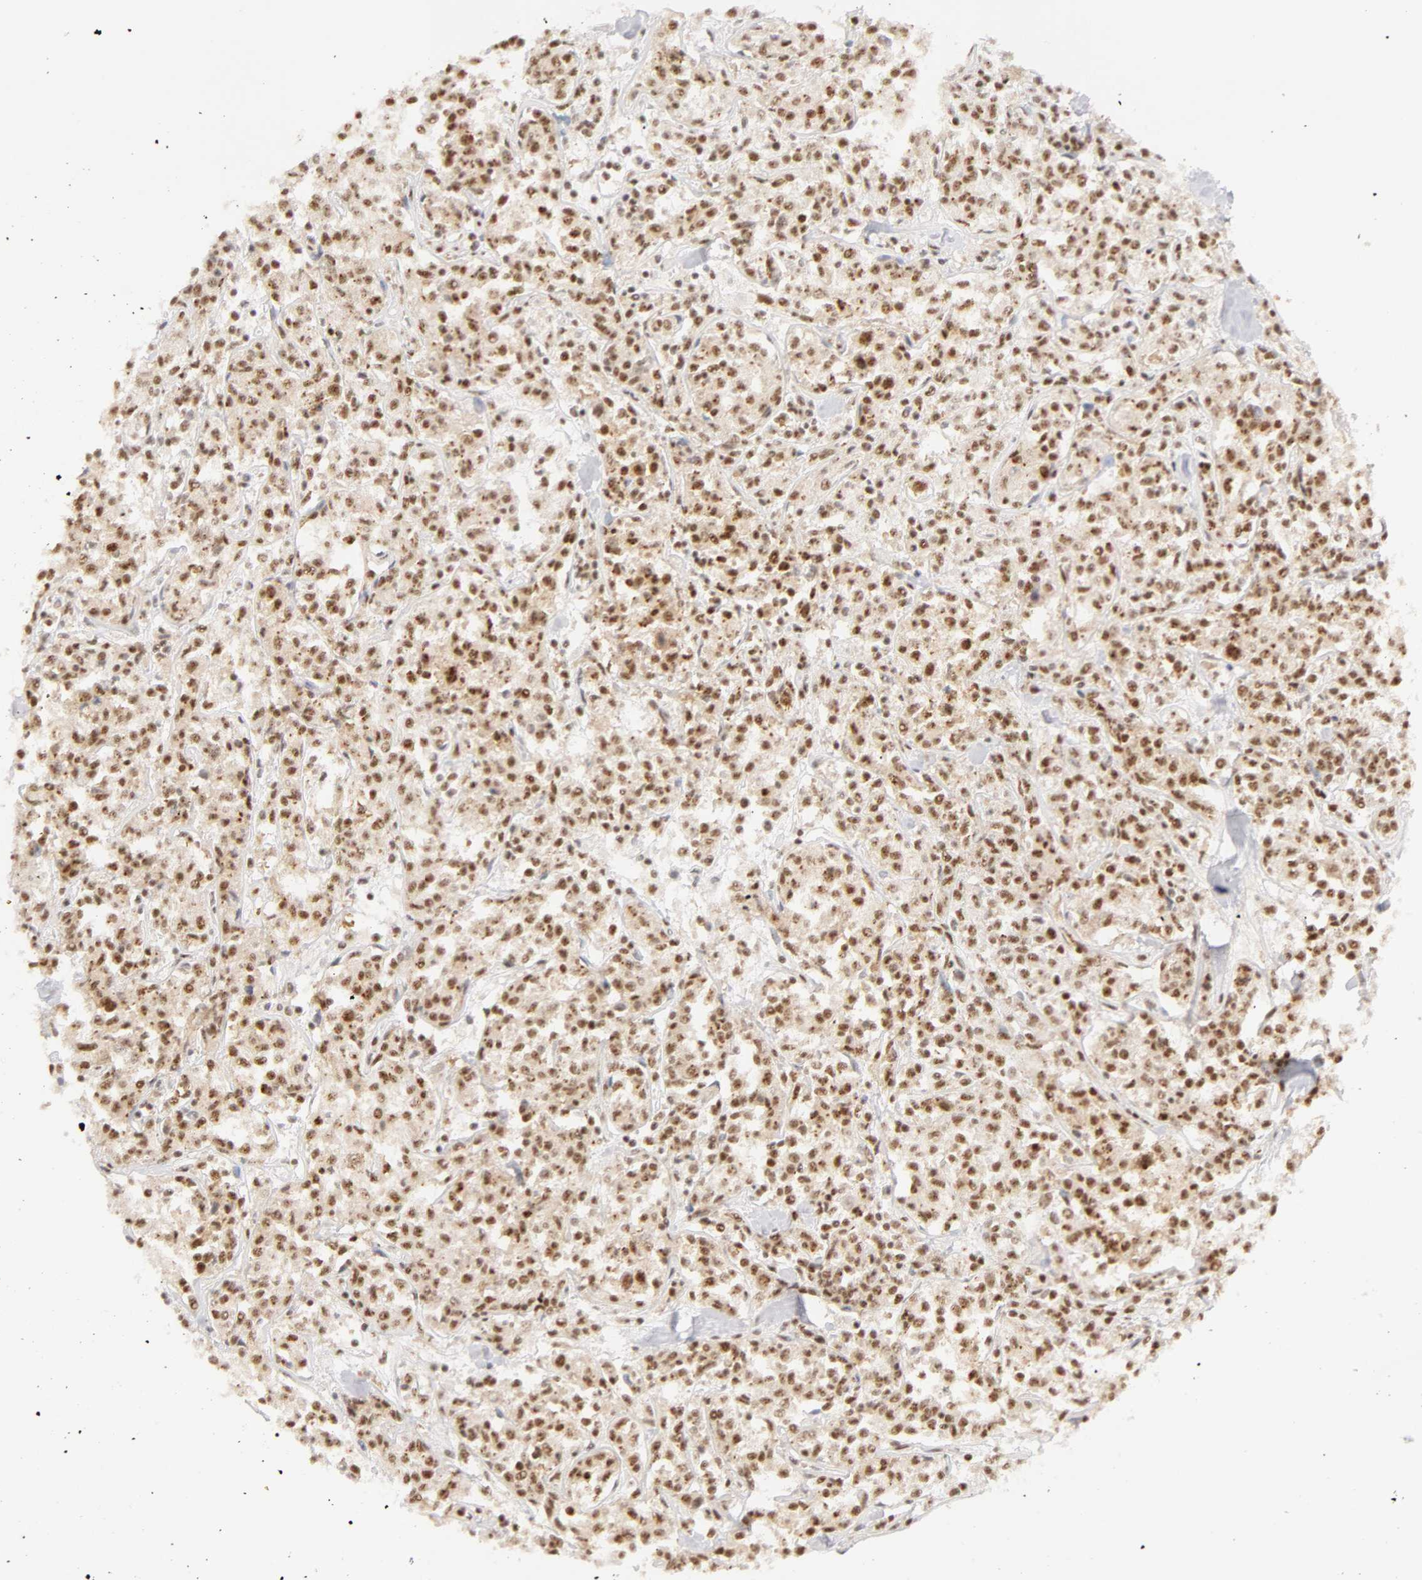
{"staining": {"intensity": "moderate", "quantity": ">75%", "location": "nuclear"}, "tissue": "lymphoma", "cell_type": "Tumor cells", "image_type": "cancer", "snomed": [{"axis": "morphology", "description": "Malignant lymphoma, non-Hodgkin's type, Low grade"}, {"axis": "topography", "description": "Small intestine"}], "caption": "About >75% of tumor cells in human low-grade malignant lymphoma, non-Hodgkin's type exhibit moderate nuclear protein expression as visualized by brown immunohistochemical staining.", "gene": "RBM39", "patient": {"sex": "female", "age": 59}}